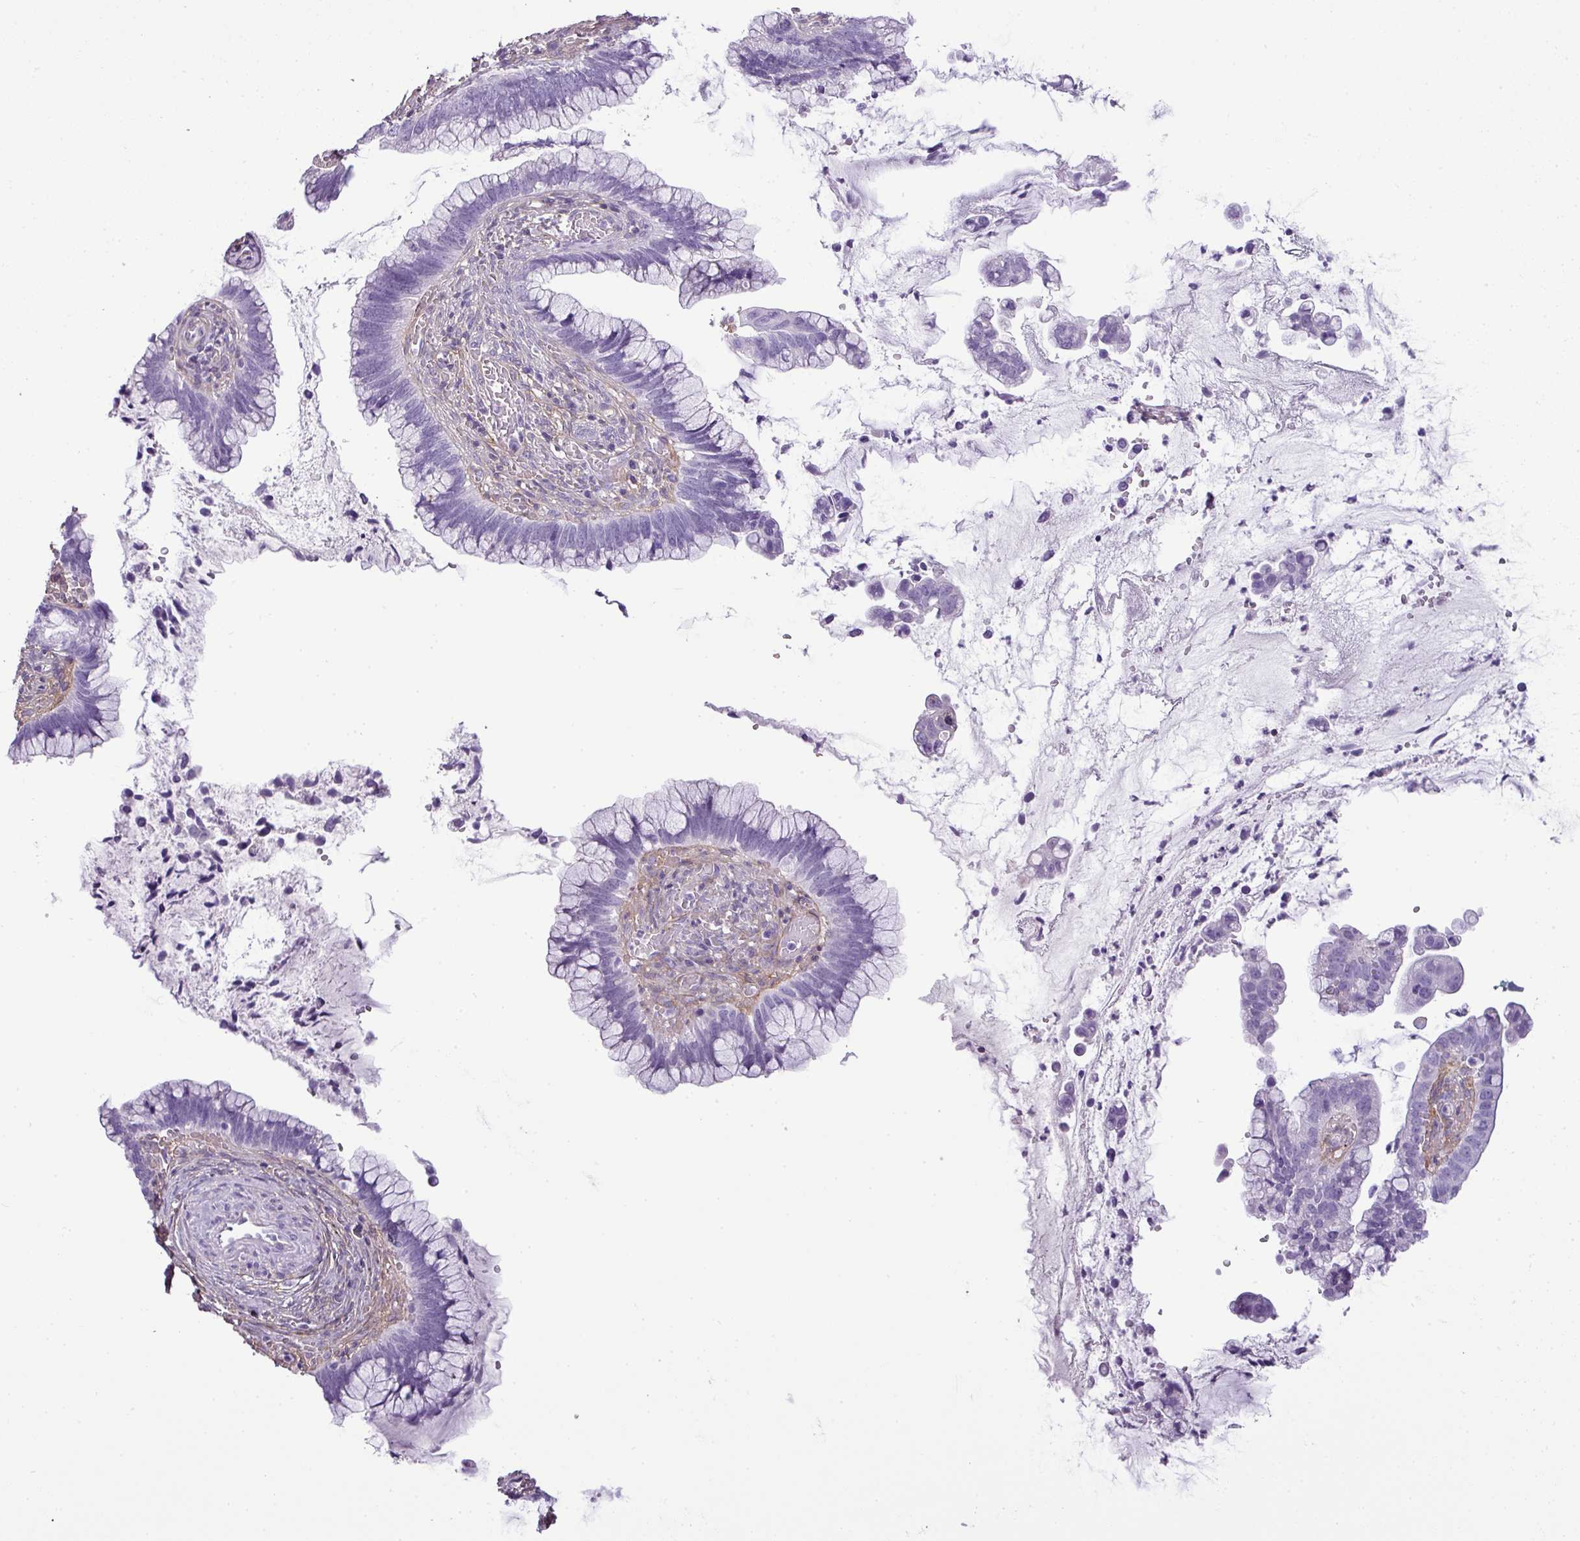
{"staining": {"intensity": "negative", "quantity": "none", "location": "none"}, "tissue": "cervical cancer", "cell_type": "Tumor cells", "image_type": "cancer", "snomed": [{"axis": "morphology", "description": "Adenocarcinoma, NOS"}, {"axis": "topography", "description": "Cervix"}], "caption": "Cervical cancer (adenocarcinoma) was stained to show a protein in brown. There is no significant staining in tumor cells. (Immunohistochemistry, brightfield microscopy, high magnification).", "gene": "PARD6G", "patient": {"sex": "female", "age": 44}}